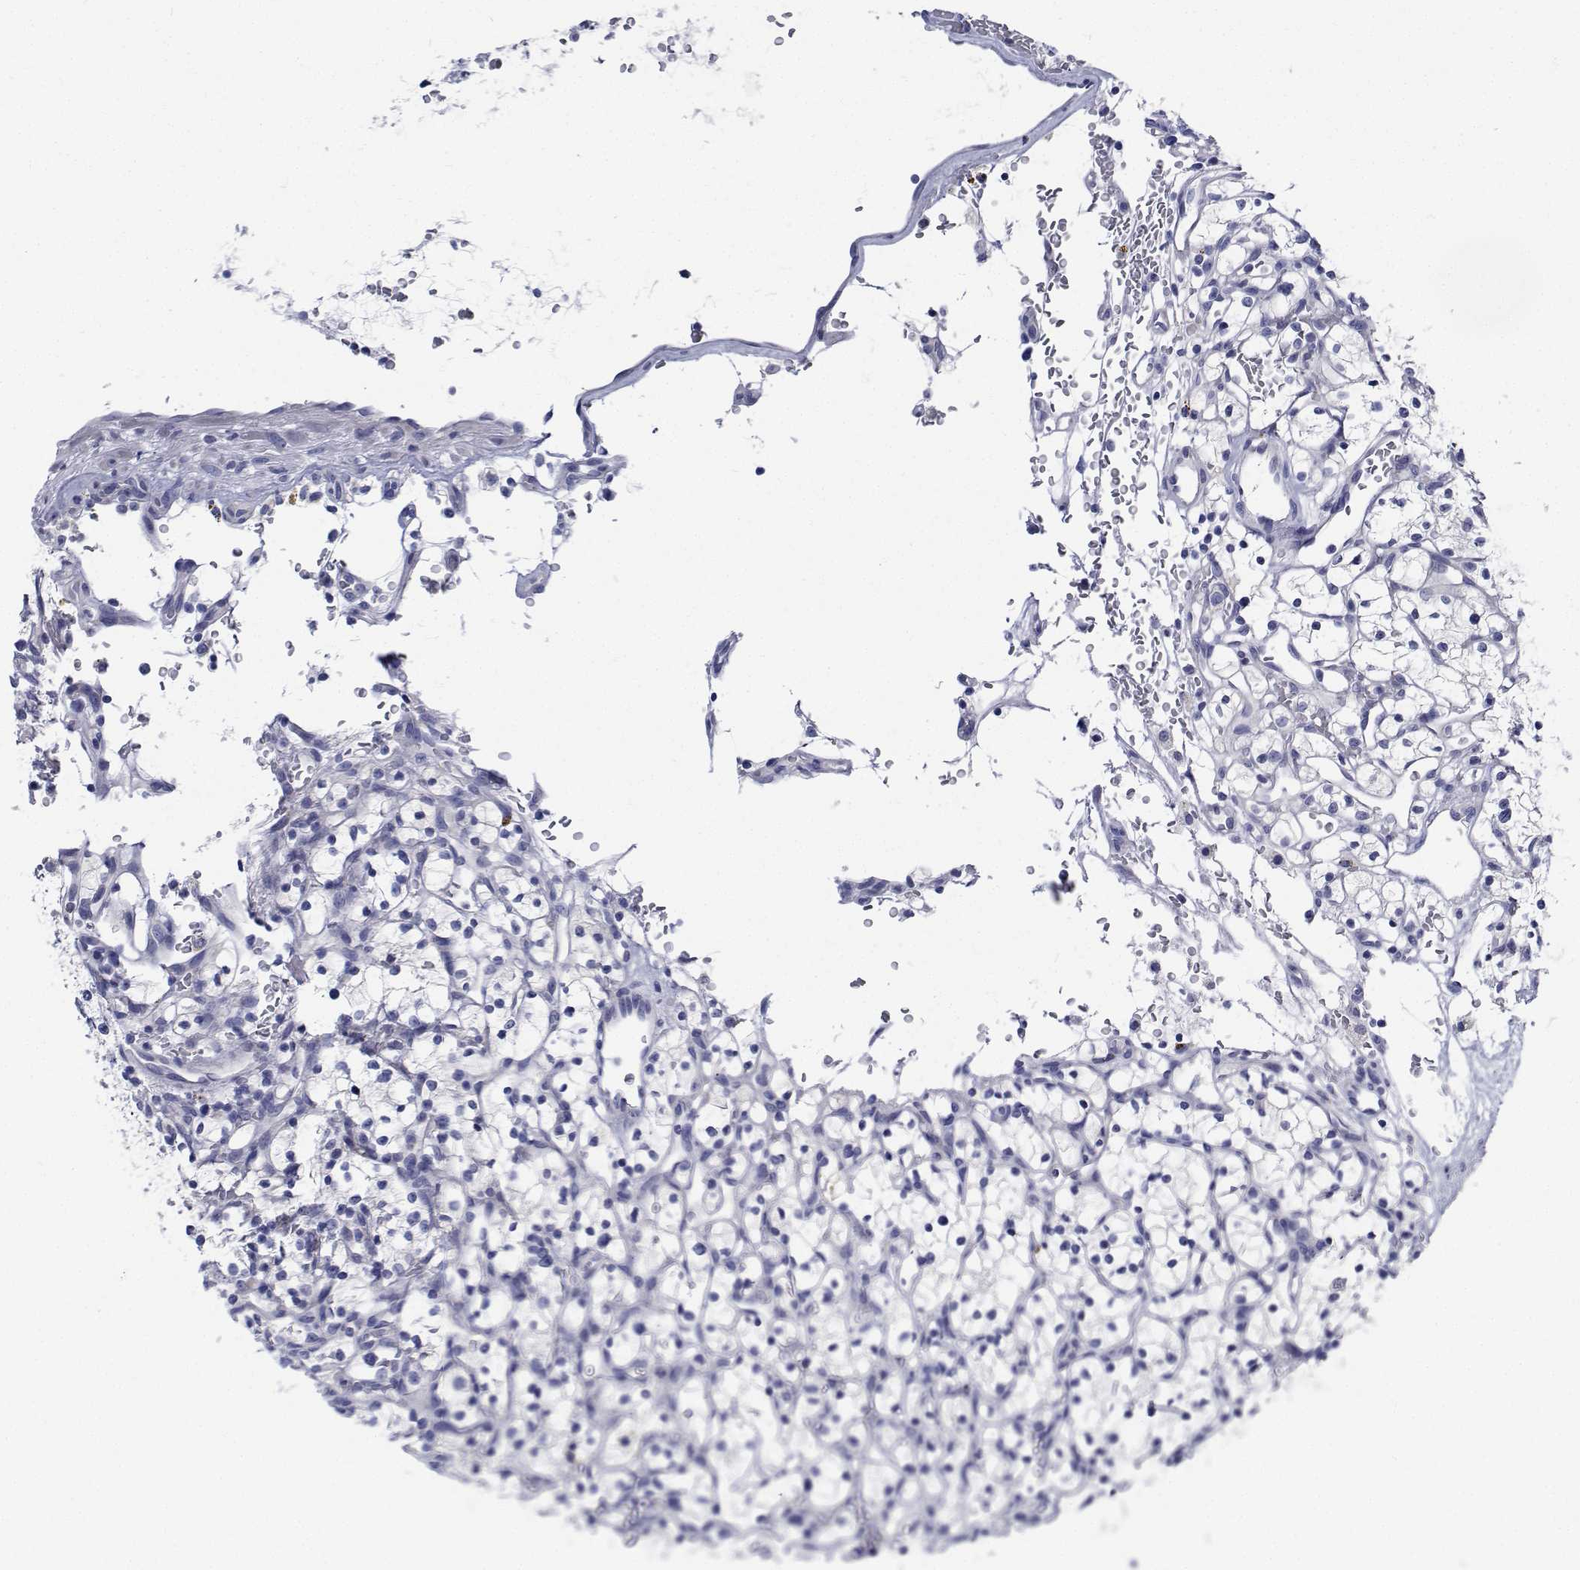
{"staining": {"intensity": "negative", "quantity": "none", "location": "none"}, "tissue": "renal cancer", "cell_type": "Tumor cells", "image_type": "cancer", "snomed": [{"axis": "morphology", "description": "Adenocarcinoma, NOS"}, {"axis": "topography", "description": "Kidney"}], "caption": "The immunohistochemistry photomicrograph has no significant positivity in tumor cells of renal adenocarcinoma tissue.", "gene": "CDHR3", "patient": {"sex": "female", "age": 64}}